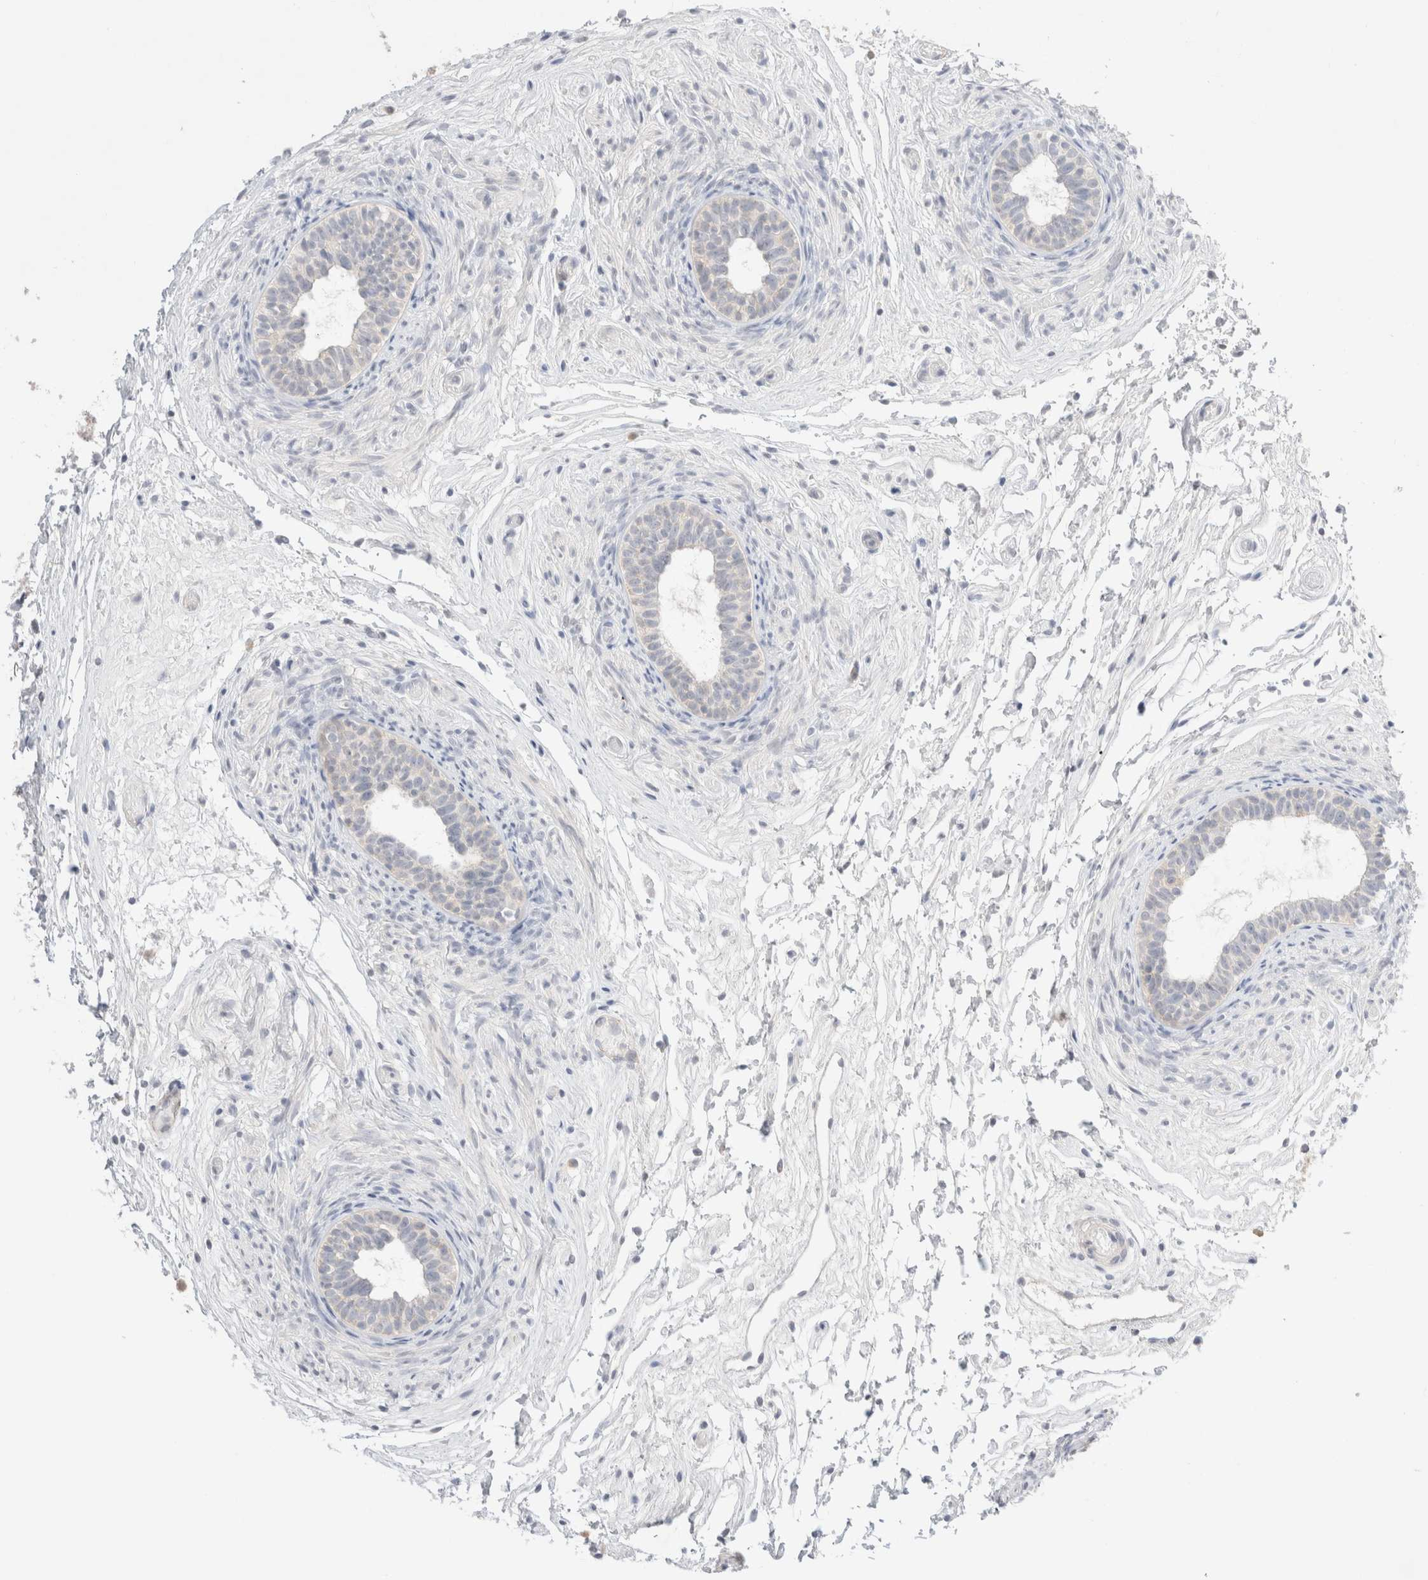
{"staining": {"intensity": "moderate", "quantity": "25%-75%", "location": "cytoplasmic/membranous"}, "tissue": "epididymis", "cell_type": "Glandular cells", "image_type": "normal", "snomed": [{"axis": "morphology", "description": "Normal tissue, NOS"}, {"axis": "topography", "description": "Epididymis"}], "caption": "An image showing moderate cytoplasmic/membranous positivity in approximately 25%-75% of glandular cells in normal epididymis, as visualized by brown immunohistochemical staining.", "gene": "SPATA20", "patient": {"sex": "male", "age": 5}}